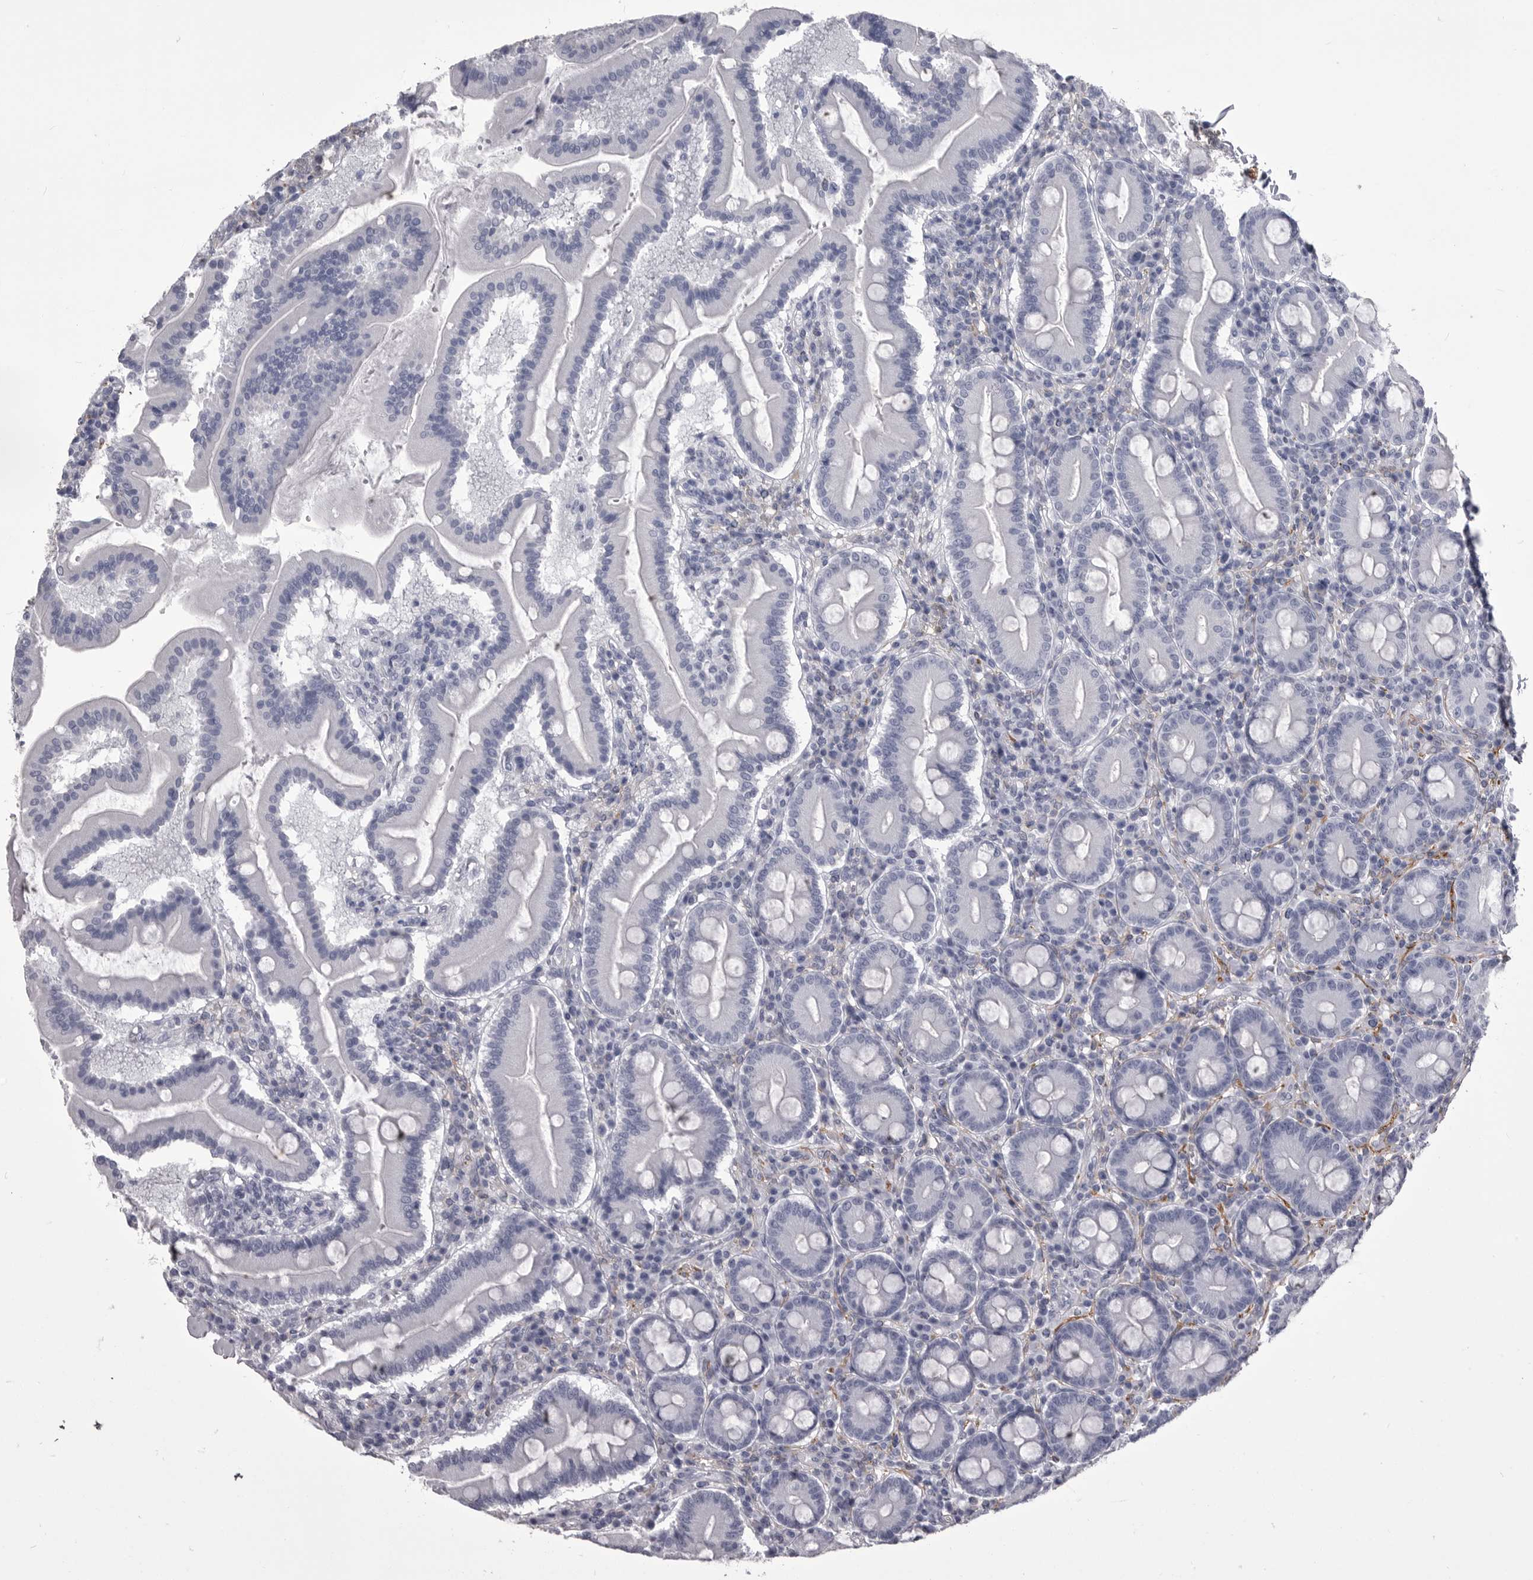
{"staining": {"intensity": "negative", "quantity": "none", "location": "none"}, "tissue": "duodenum", "cell_type": "Glandular cells", "image_type": "normal", "snomed": [{"axis": "morphology", "description": "Normal tissue, NOS"}, {"axis": "topography", "description": "Duodenum"}], "caption": "High power microscopy micrograph of an immunohistochemistry (IHC) photomicrograph of normal duodenum, revealing no significant positivity in glandular cells. (Immunohistochemistry (ihc), brightfield microscopy, high magnification).", "gene": "ANK2", "patient": {"sex": "male", "age": 50}}